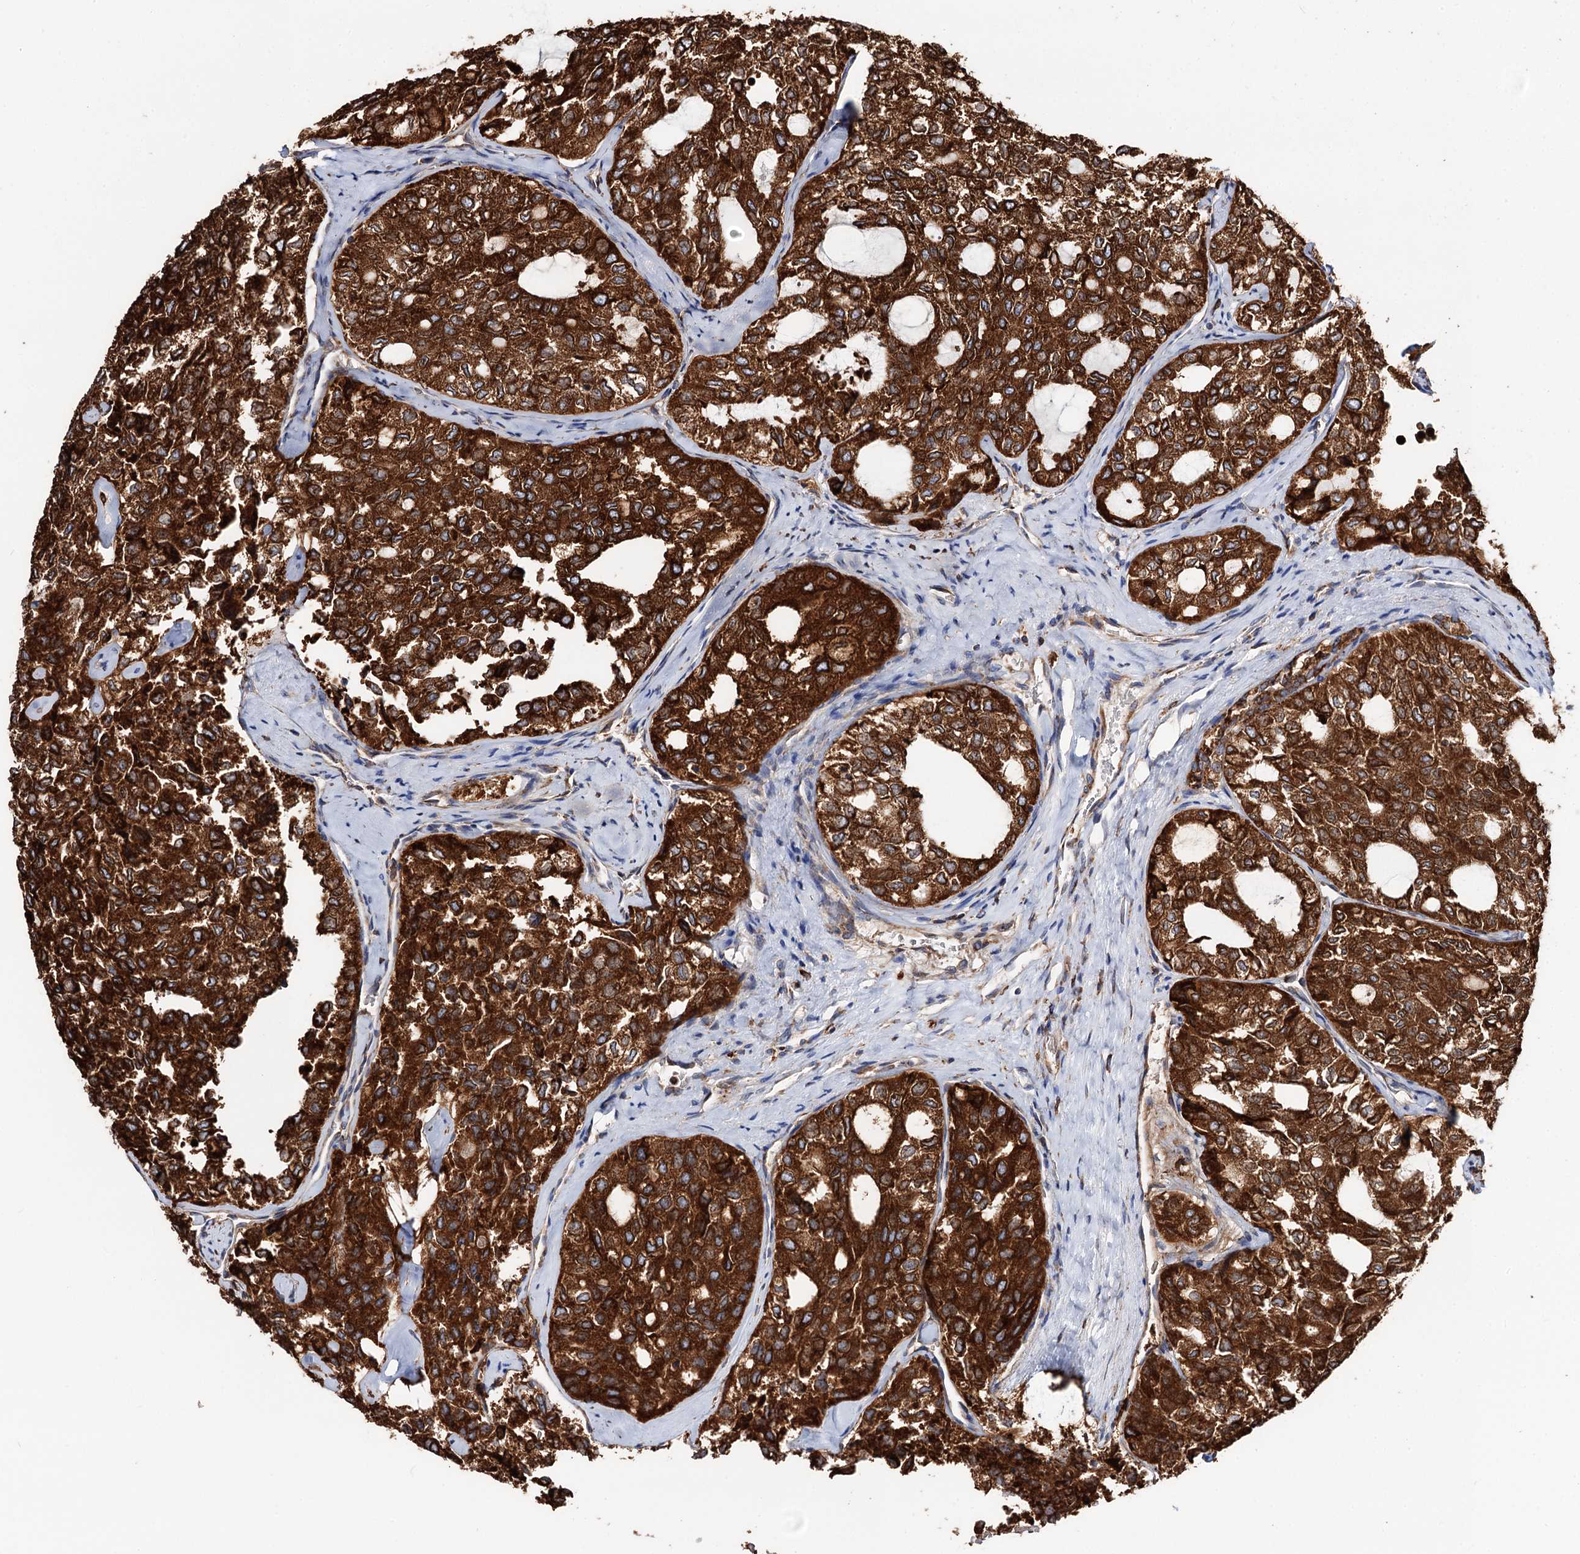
{"staining": {"intensity": "strong", "quantity": ">75%", "location": "cytoplasmic/membranous"}, "tissue": "thyroid cancer", "cell_type": "Tumor cells", "image_type": "cancer", "snomed": [{"axis": "morphology", "description": "Follicular adenoma carcinoma, NOS"}, {"axis": "topography", "description": "Thyroid gland"}], "caption": "Brown immunohistochemical staining in human thyroid follicular adenoma carcinoma shows strong cytoplasmic/membranous staining in about >75% of tumor cells.", "gene": "ERP29", "patient": {"sex": "male", "age": 75}}